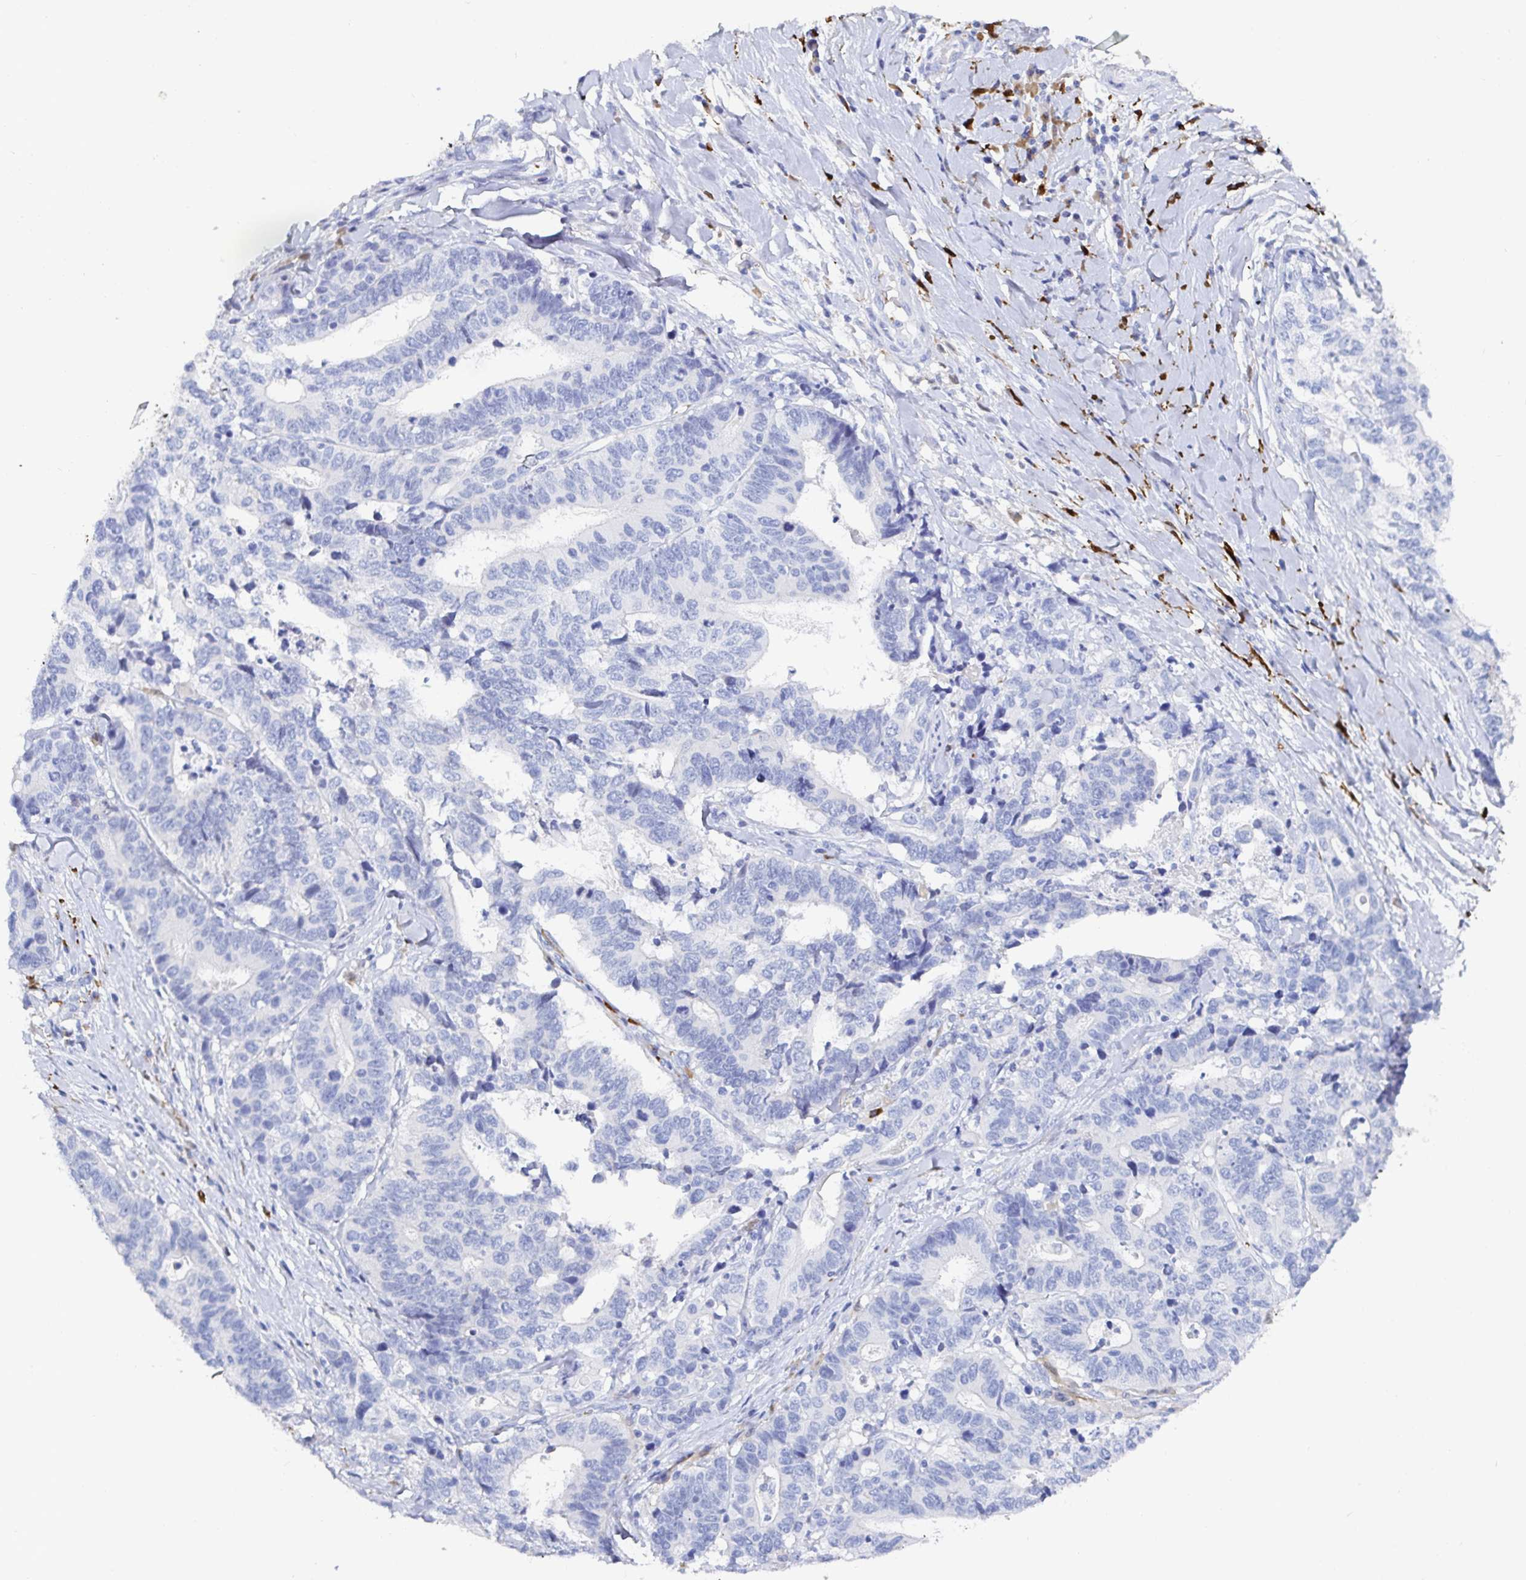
{"staining": {"intensity": "negative", "quantity": "none", "location": "none"}, "tissue": "stomach cancer", "cell_type": "Tumor cells", "image_type": "cancer", "snomed": [{"axis": "morphology", "description": "Adenocarcinoma, NOS"}, {"axis": "topography", "description": "Stomach, upper"}], "caption": "Tumor cells are negative for protein expression in human stomach cancer (adenocarcinoma). (Brightfield microscopy of DAB immunohistochemistry at high magnification).", "gene": "OR2A4", "patient": {"sex": "female", "age": 67}}